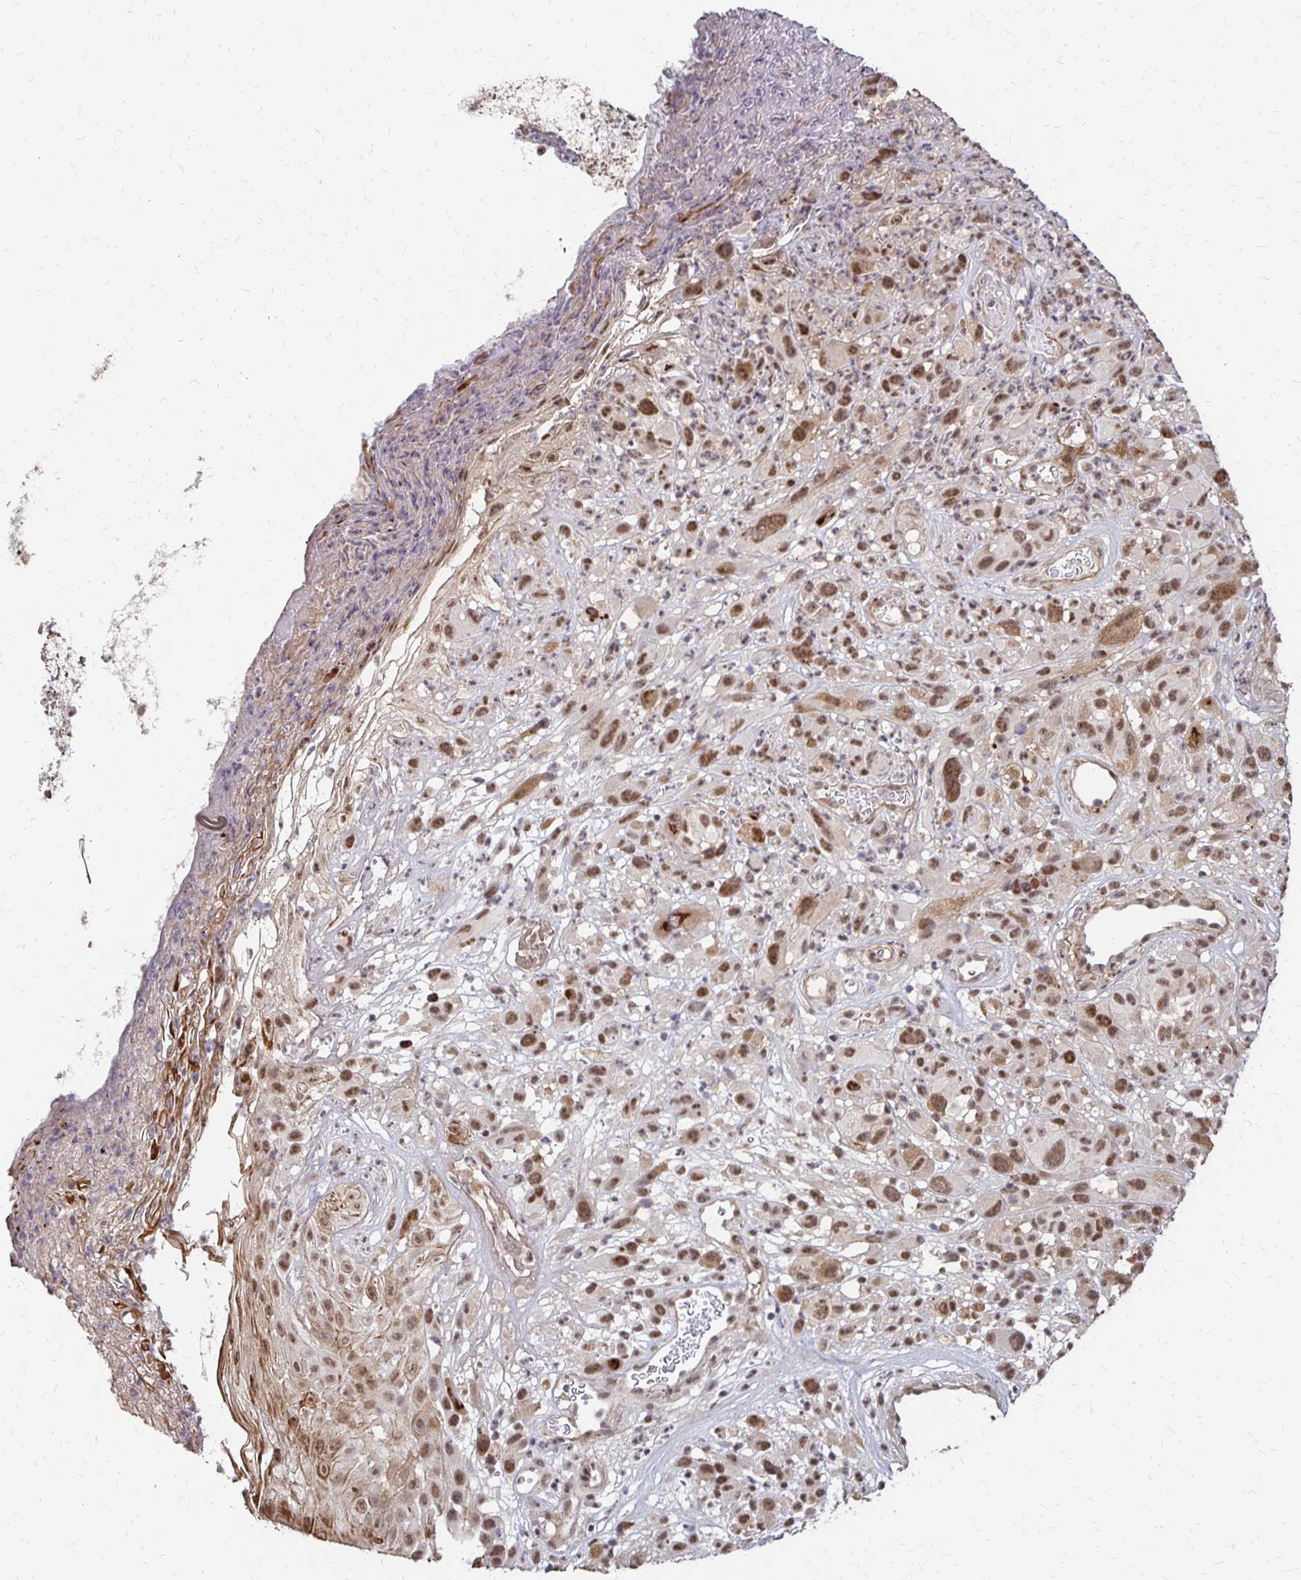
{"staining": {"intensity": "moderate", "quantity": ">75%", "location": "nuclear"}, "tissue": "melanoma", "cell_type": "Tumor cells", "image_type": "cancer", "snomed": [{"axis": "morphology", "description": "Malignant melanoma, NOS"}, {"axis": "topography", "description": "Skin"}], "caption": "High-power microscopy captured an immunohistochemistry (IHC) histopathology image of malignant melanoma, revealing moderate nuclear staining in about >75% of tumor cells.", "gene": "CLASRP", "patient": {"sex": "male", "age": 68}}